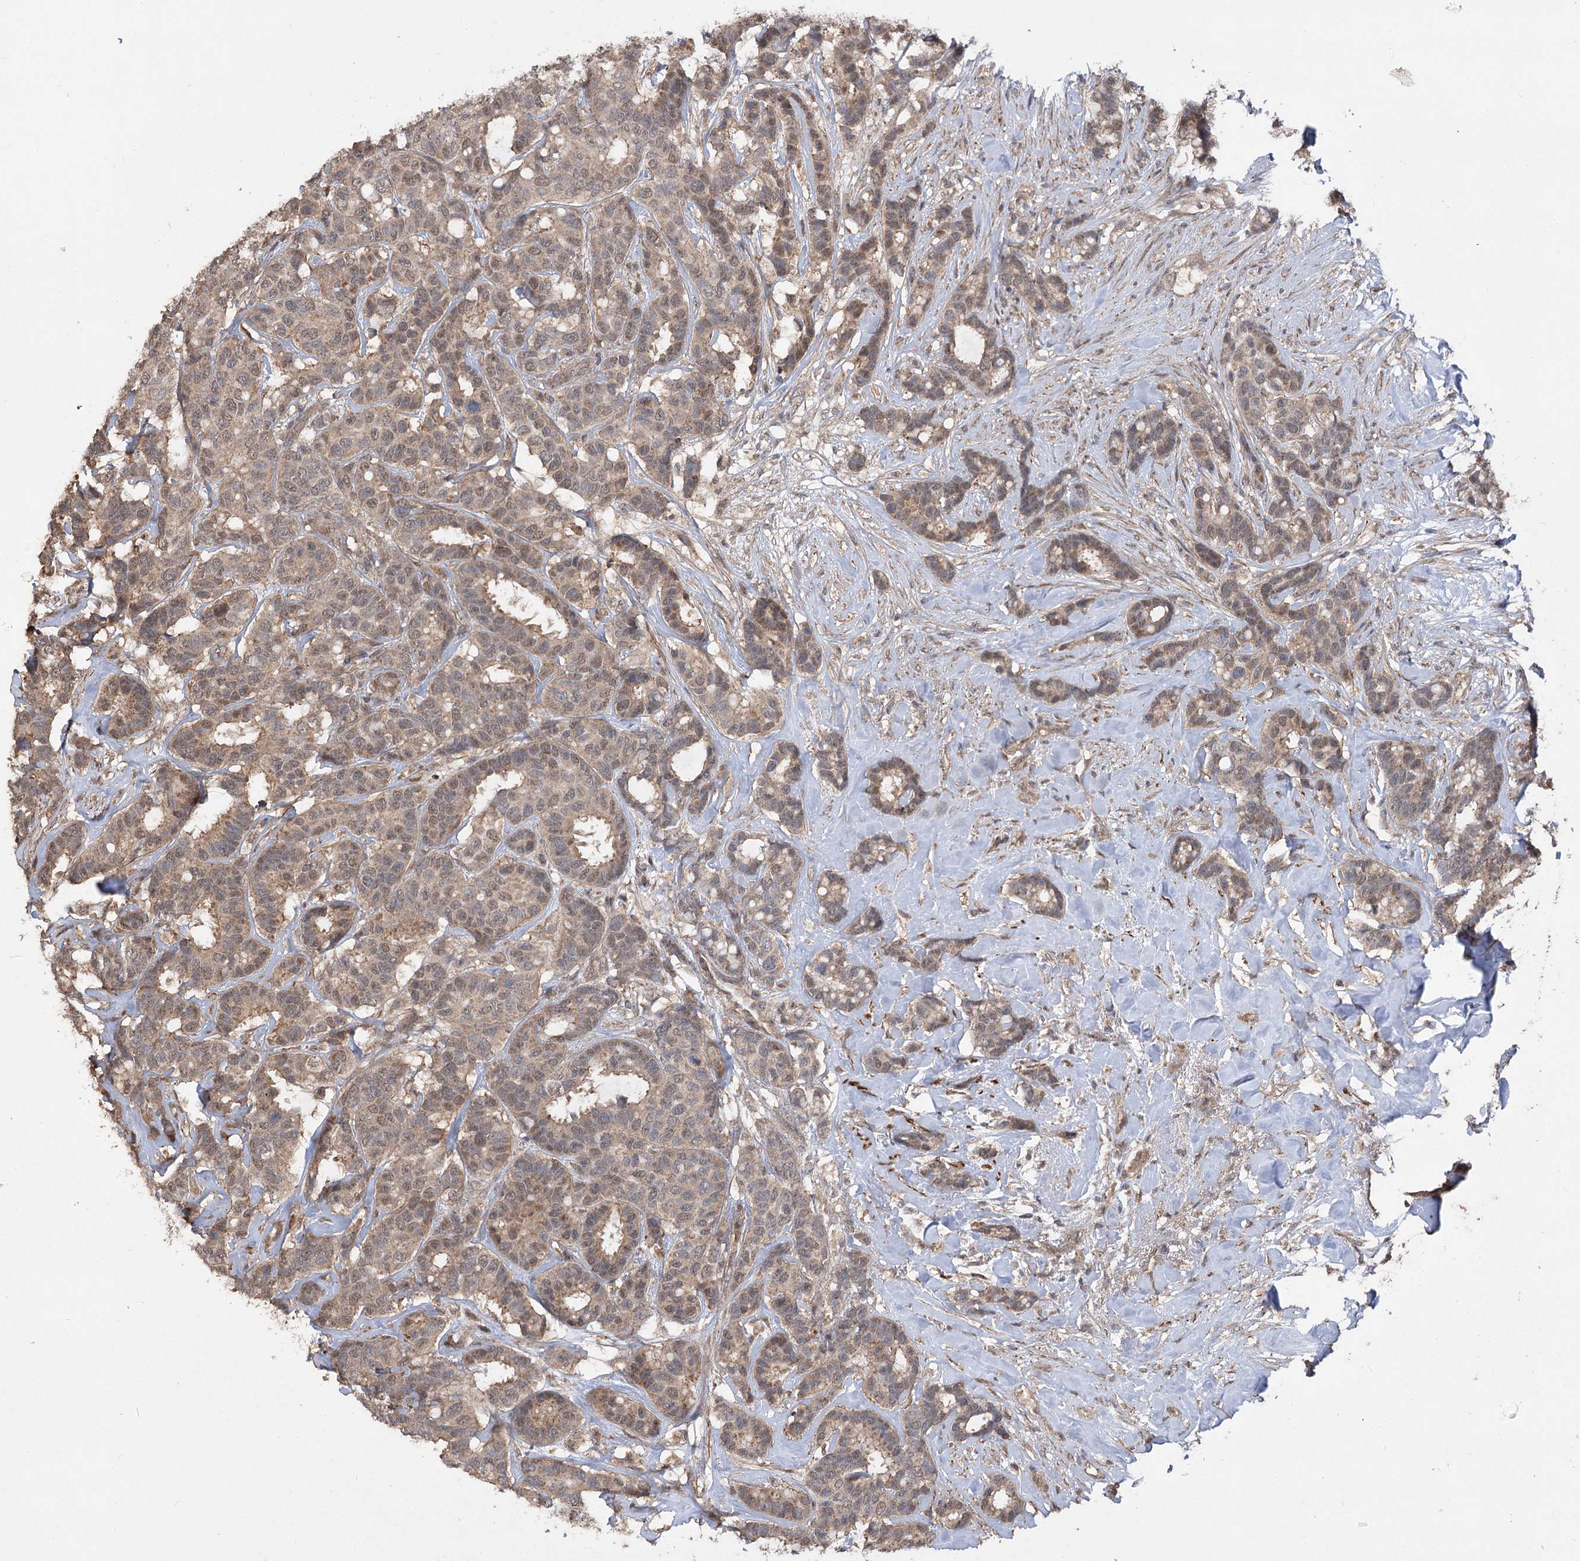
{"staining": {"intensity": "moderate", "quantity": ">75%", "location": "cytoplasmic/membranous,nuclear"}, "tissue": "breast cancer", "cell_type": "Tumor cells", "image_type": "cancer", "snomed": [{"axis": "morphology", "description": "Duct carcinoma"}, {"axis": "topography", "description": "Breast"}], "caption": "Breast cancer (invasive ductal carcinoma) tissue demonstrates moderate cytoplasmic/membranous and nuclear positivity in approximately >75% of tumor cells", "gene": "TENM2", "patient": {"sex": "female", "age": 87}}